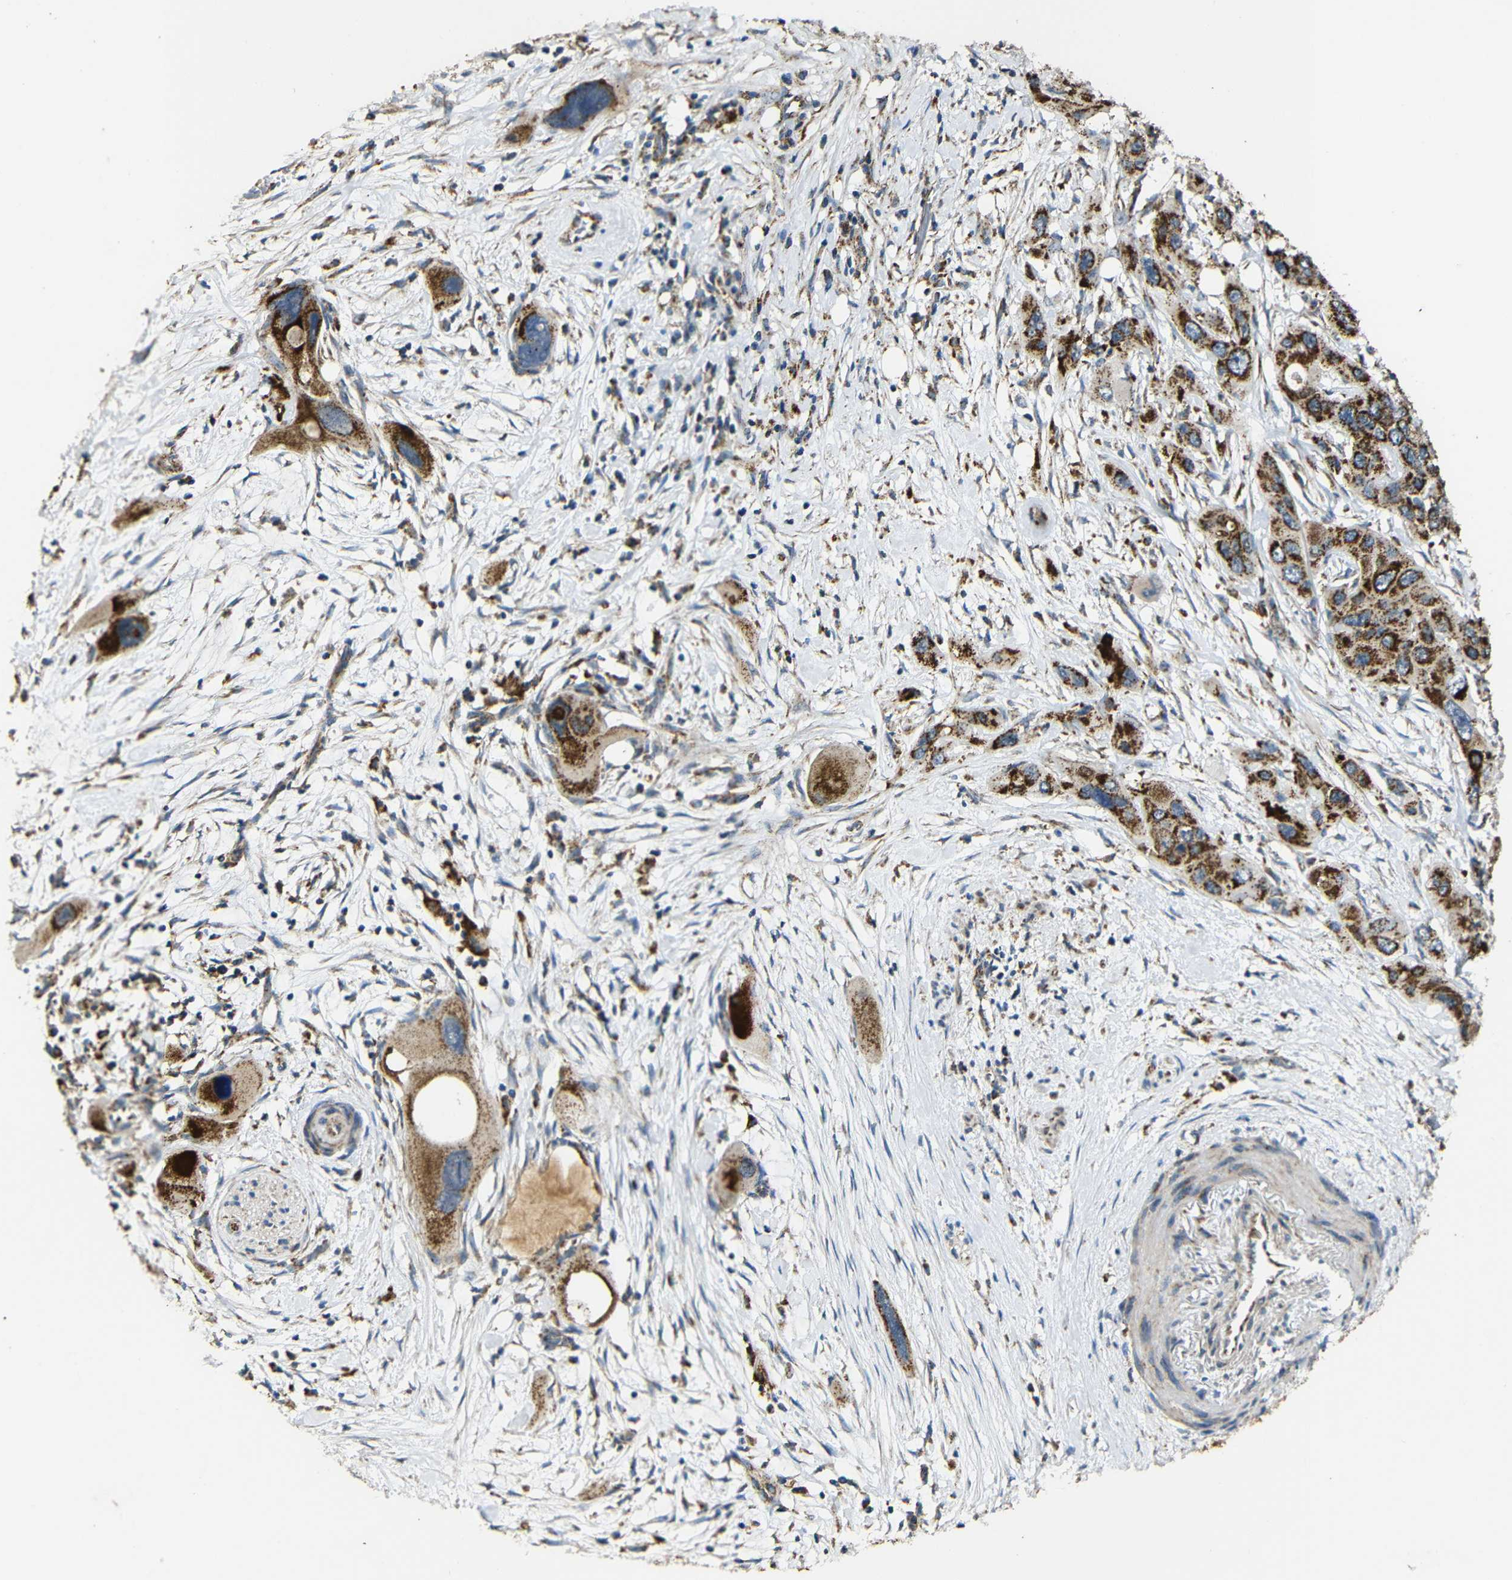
{"staining": {"intensity": "strong", "quantity": ">75%", "location": "cytoplasmic/membranous"}, "tissue": "pancreatic cancer", "cell_type": "Tumor cells", "image_type": "cancer", "snomed": [{"axis": "morphology", "description": "Adenocarcinoma, NOS"}, {"axis": "topography", "description": "Pancreas"}], "caption": "Human pancreatic cancer (adenocarcinoma) stained with a brown dye demonstrates strong cytoplasmic/membranous positive positivity in approximately >75% of tumor cells.", "gene": "NR3C2", "patient": {"sex": "male", "age": 73}}